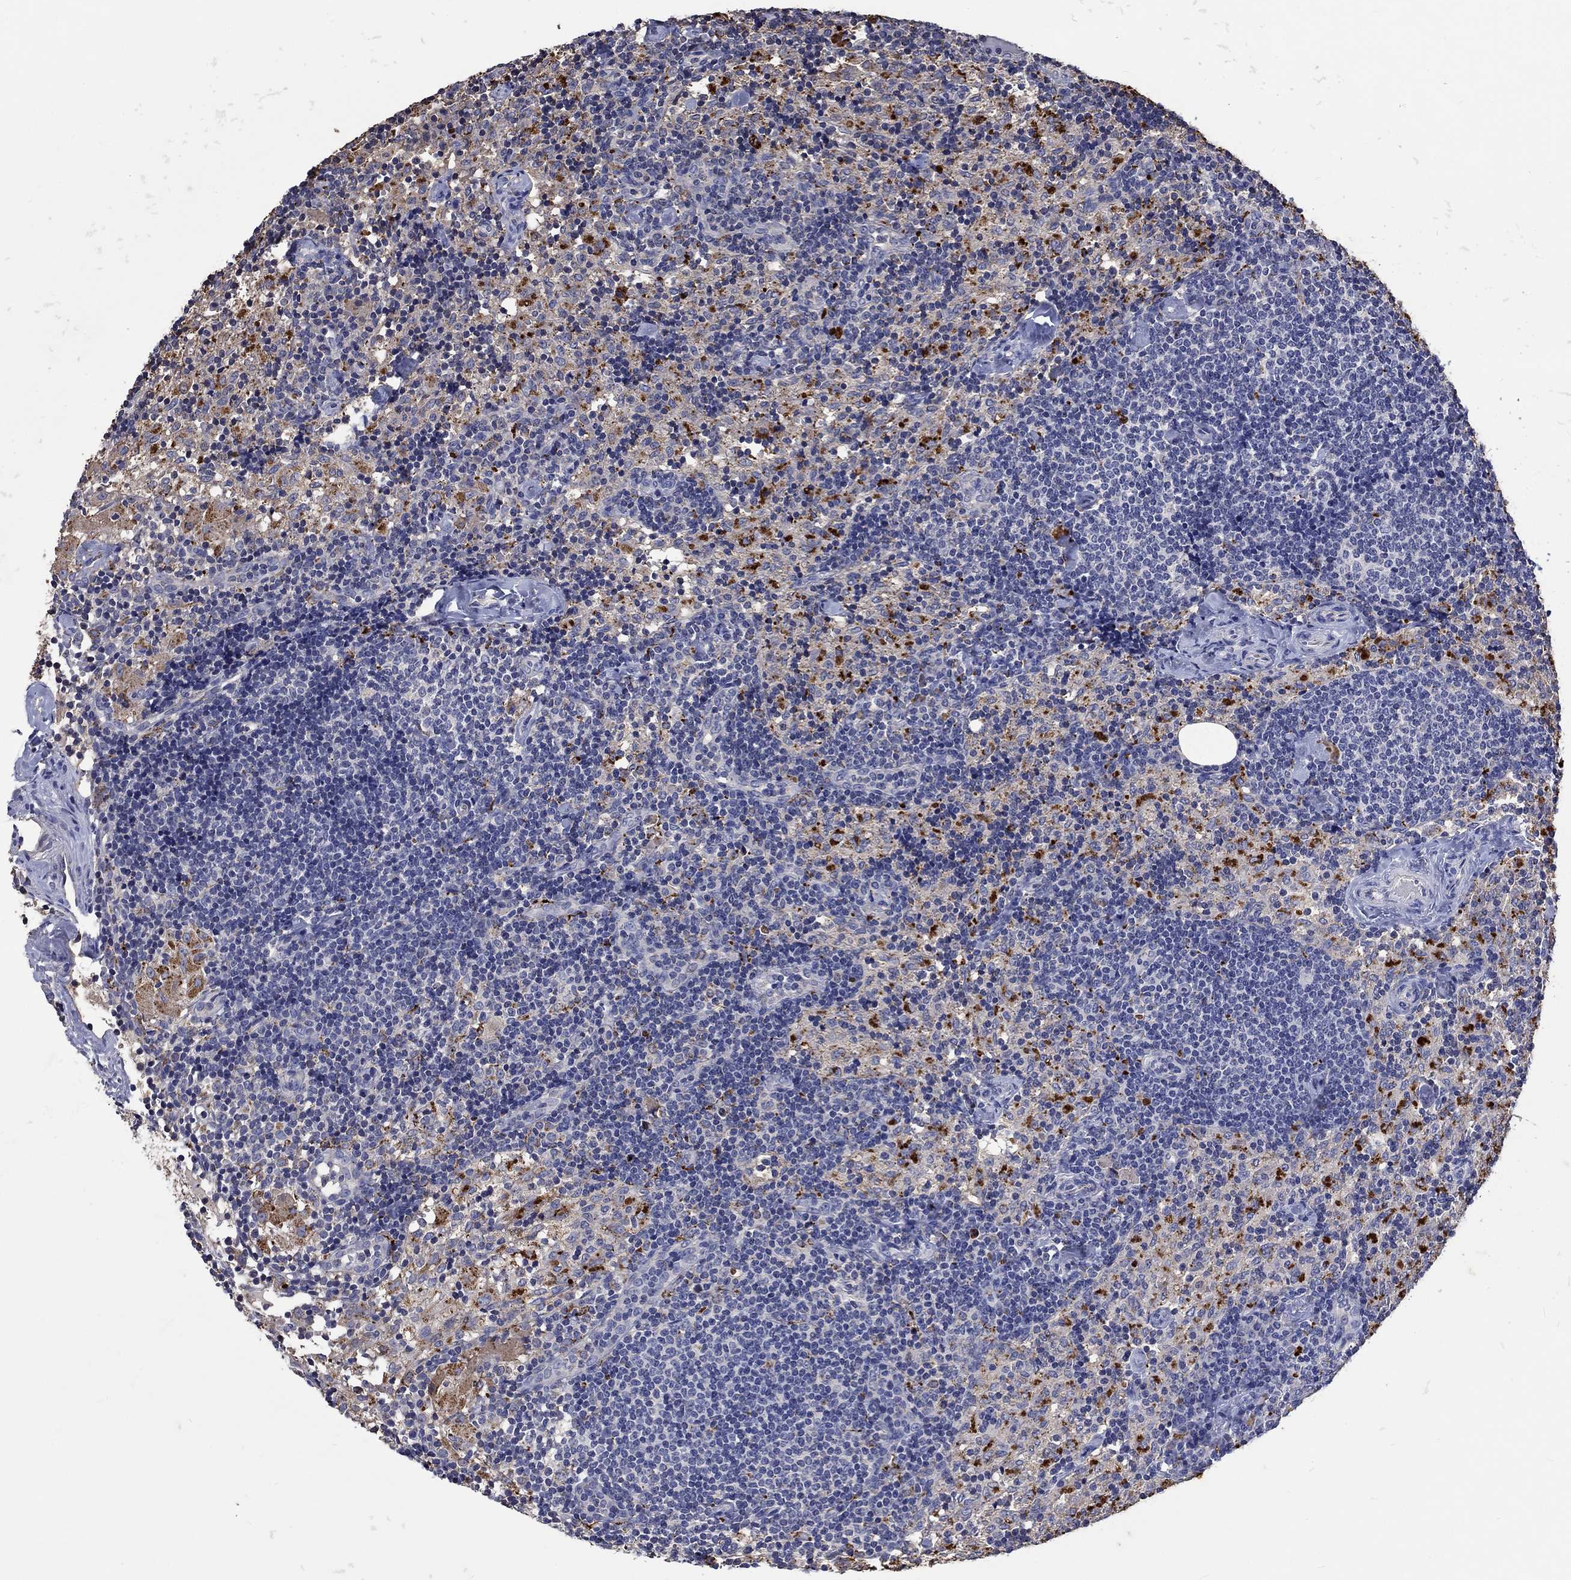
{"staining": {"intensity": "negative", "quantity": "none", "location": "none"}, "tissue": "lymph node", "cell_type": "Germinal center cells", "image_type": "normal", "snomed": [{"axis": "morphology", "description": "Normal tissue, NOS"}, {"axis": "topography", "description": "Lymph node"}], "caption": "Germinal center cells show no significant protein expression in normal lymph node.", "gene": "CTSB", "patient": {"sex": "female", "age": 52}}